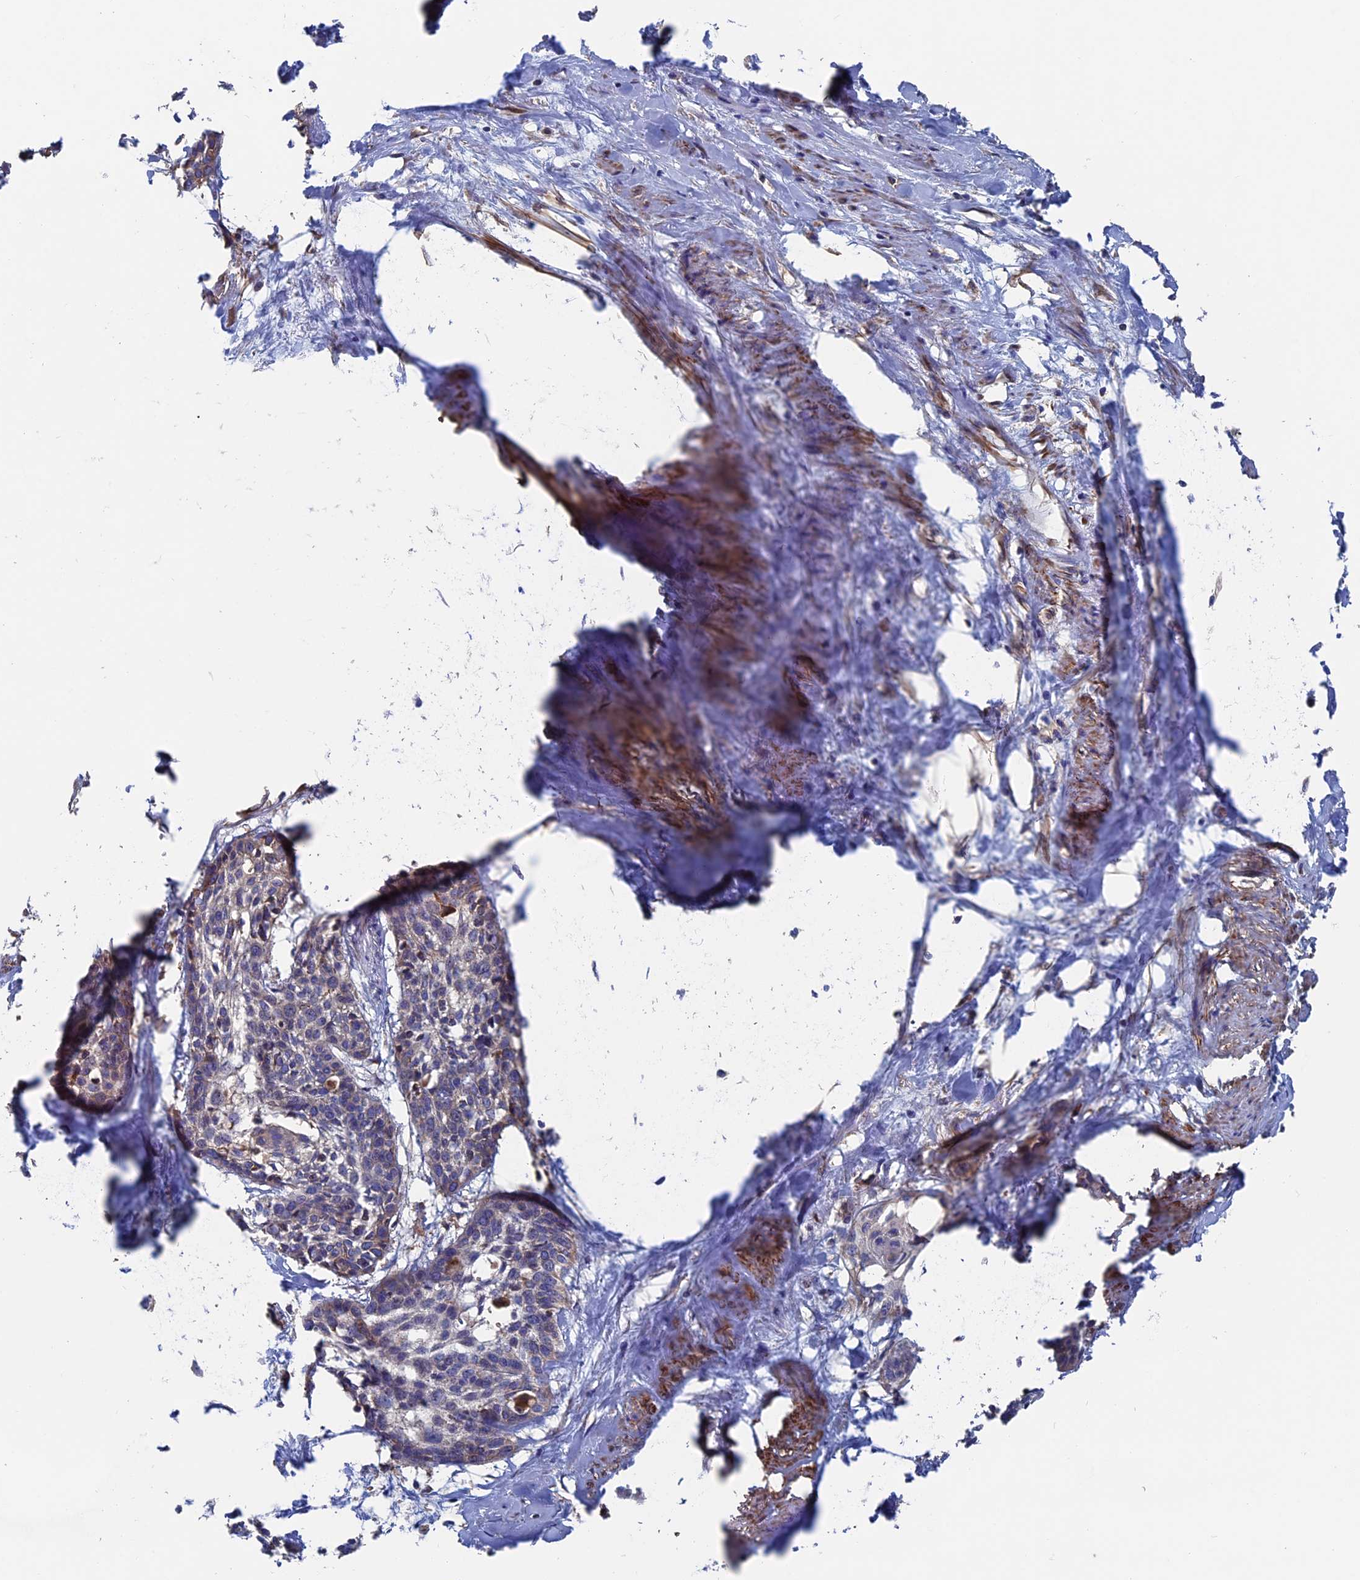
{"staining": {"intensity": "weak", "quantity": "<25%", "location": "cytoplasmic/membranous"}, "tissue": "cervical cancer", "cell_type": "Tumor cells", "image_type": "cancer", "snomed": [{"axis": "morphology", "description": "Squamous cell carcinoma, NOS"}, {"axis": "topography", "description": "Cervix"}], "caption": "This photomicrograph is of cervical cancer stained with immunohistochemistry to label a protein in brown with the nuclei are counter-stained blue. There is no expression in tumor cells. (DAB IHC visualized using brightfield microscopy, high magnification).", "gene": "DNAJC3", "patient": {"sex": "female", "age": 57}}